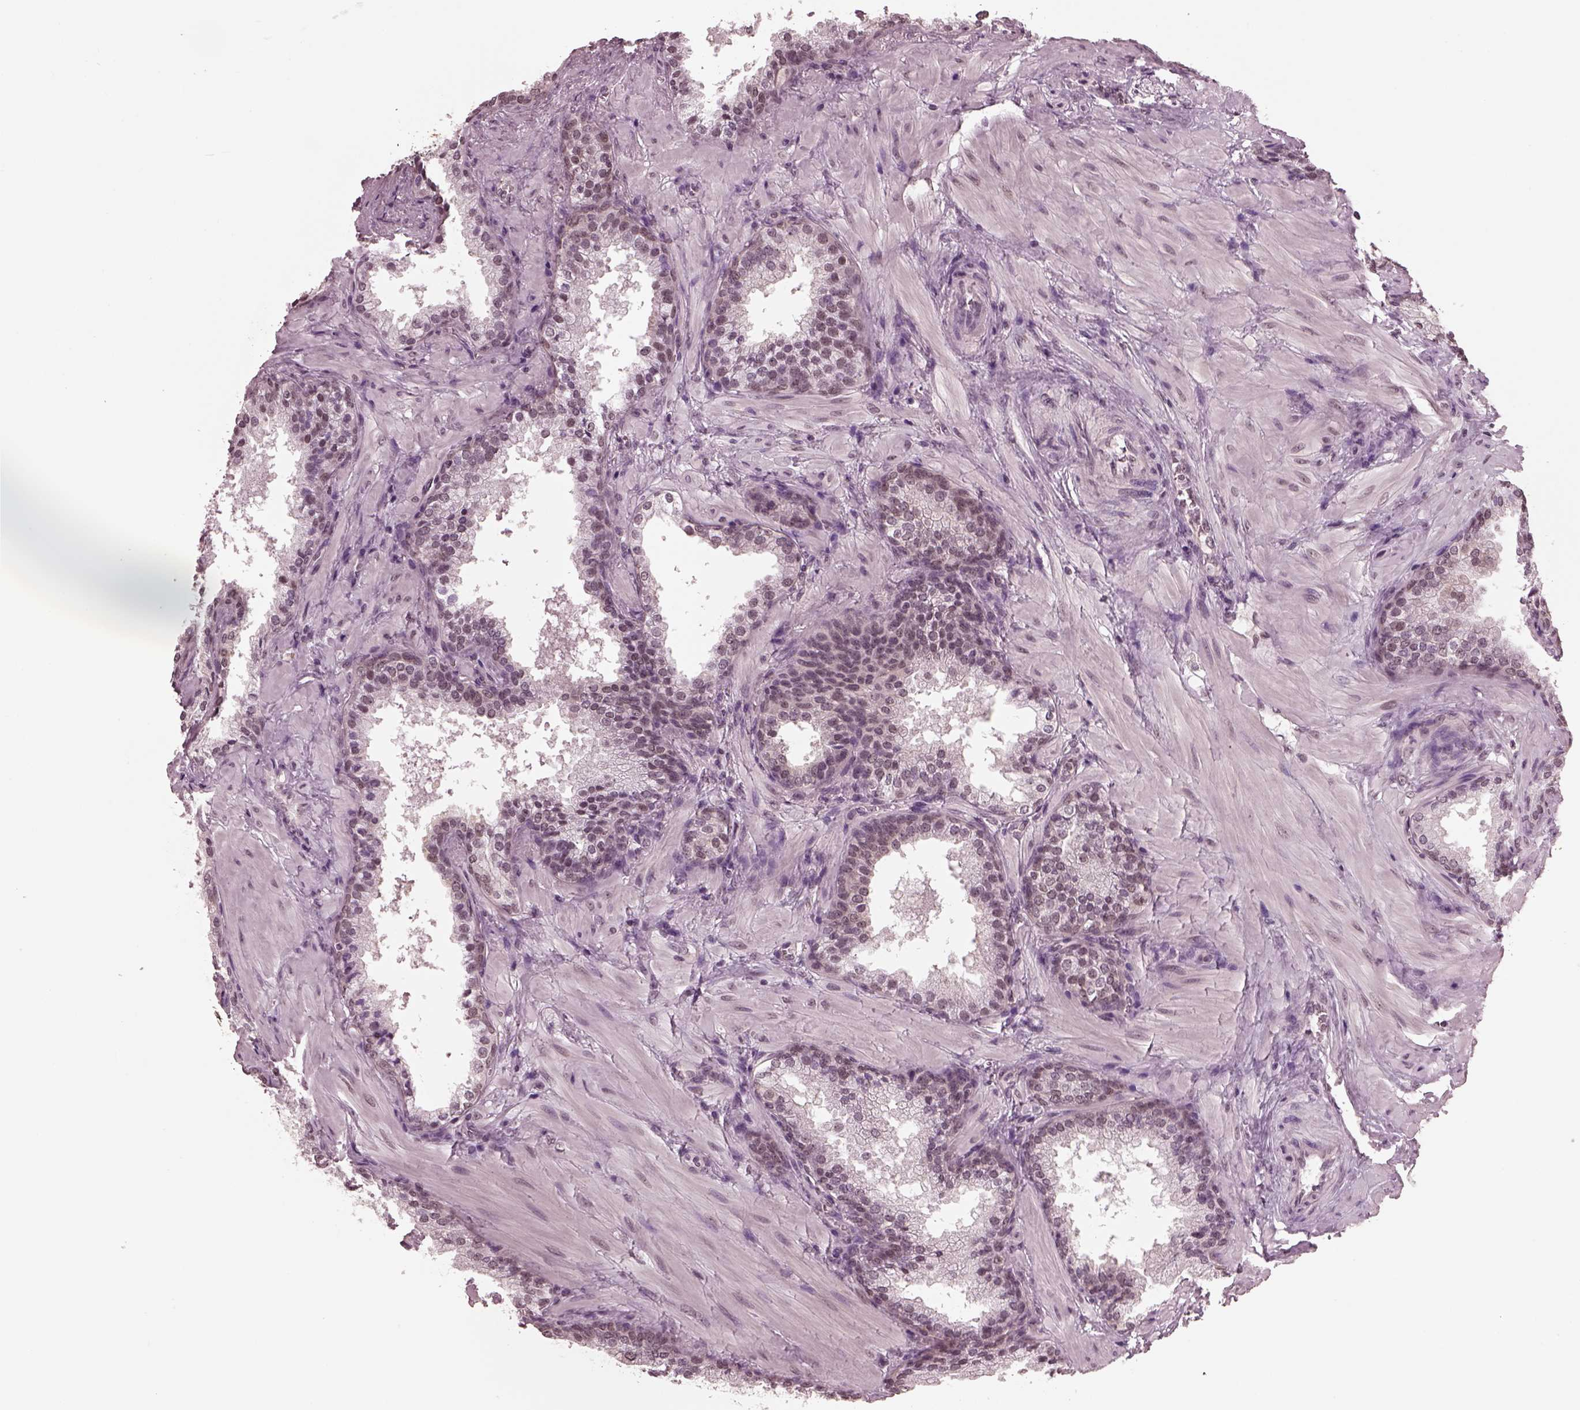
{"staining": {"intensity": "weak", "quantity": "25%-75%", "location": "nuclear"}, "tissue": "prostate cancer", "cell_type": "Tumor cells", "image_type": "cancer", "snomed": [{"axis": "morphology", "description": "Adenocarcinoma, Low grade"}, {"axis": "topography", "description": "Prostate"}], "caption": "Immunohistochemistry of human prostate low-grade adenocarcinoma displays low levels of weak nuclear expression in about 25%-75% of tumor cells. (brown staining indicates protein expression, while blue staining denotes nuclei).", "gene": "RUVBL2", "patient": {"sex": "male", "age": 56}}